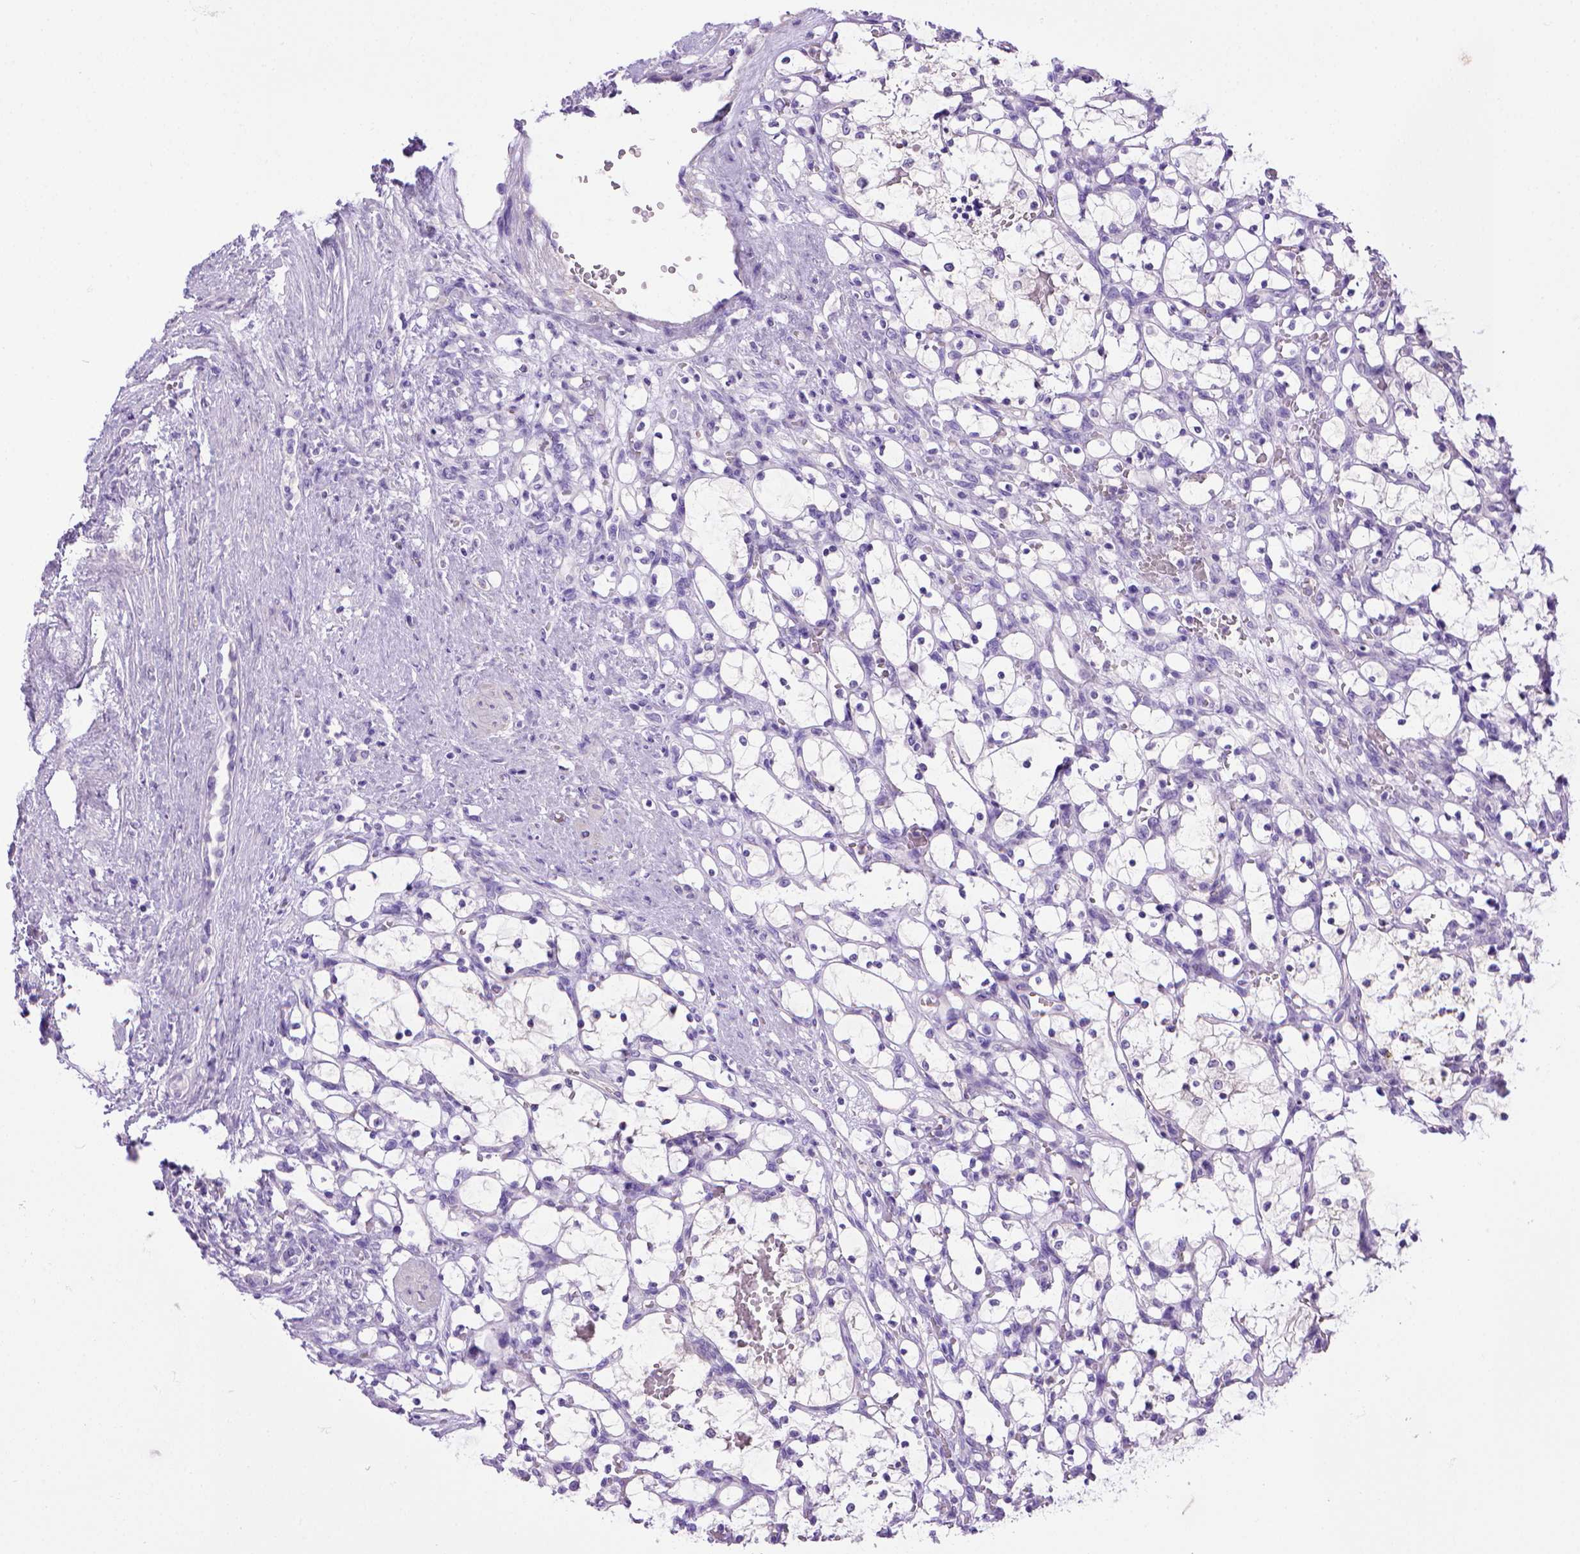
{"staining": {"intensity": "negative", "quantity": "none", "location": "none"}, "tissue": "renal cancer", "cell_type": "Tumor cells", "image_type": "cancer", "snomed": [{"axis": "morphology", "description": "Adenocarcinoma, NOS"}, {"axis": "topography", "description": "Kidney"}], "caption": "An image of adenocarcinoma (renal) stained for a protein shows no brown staining in tumor cells.", "gene": "BAAT", "patient": {"sex": "female", "age": 69}}